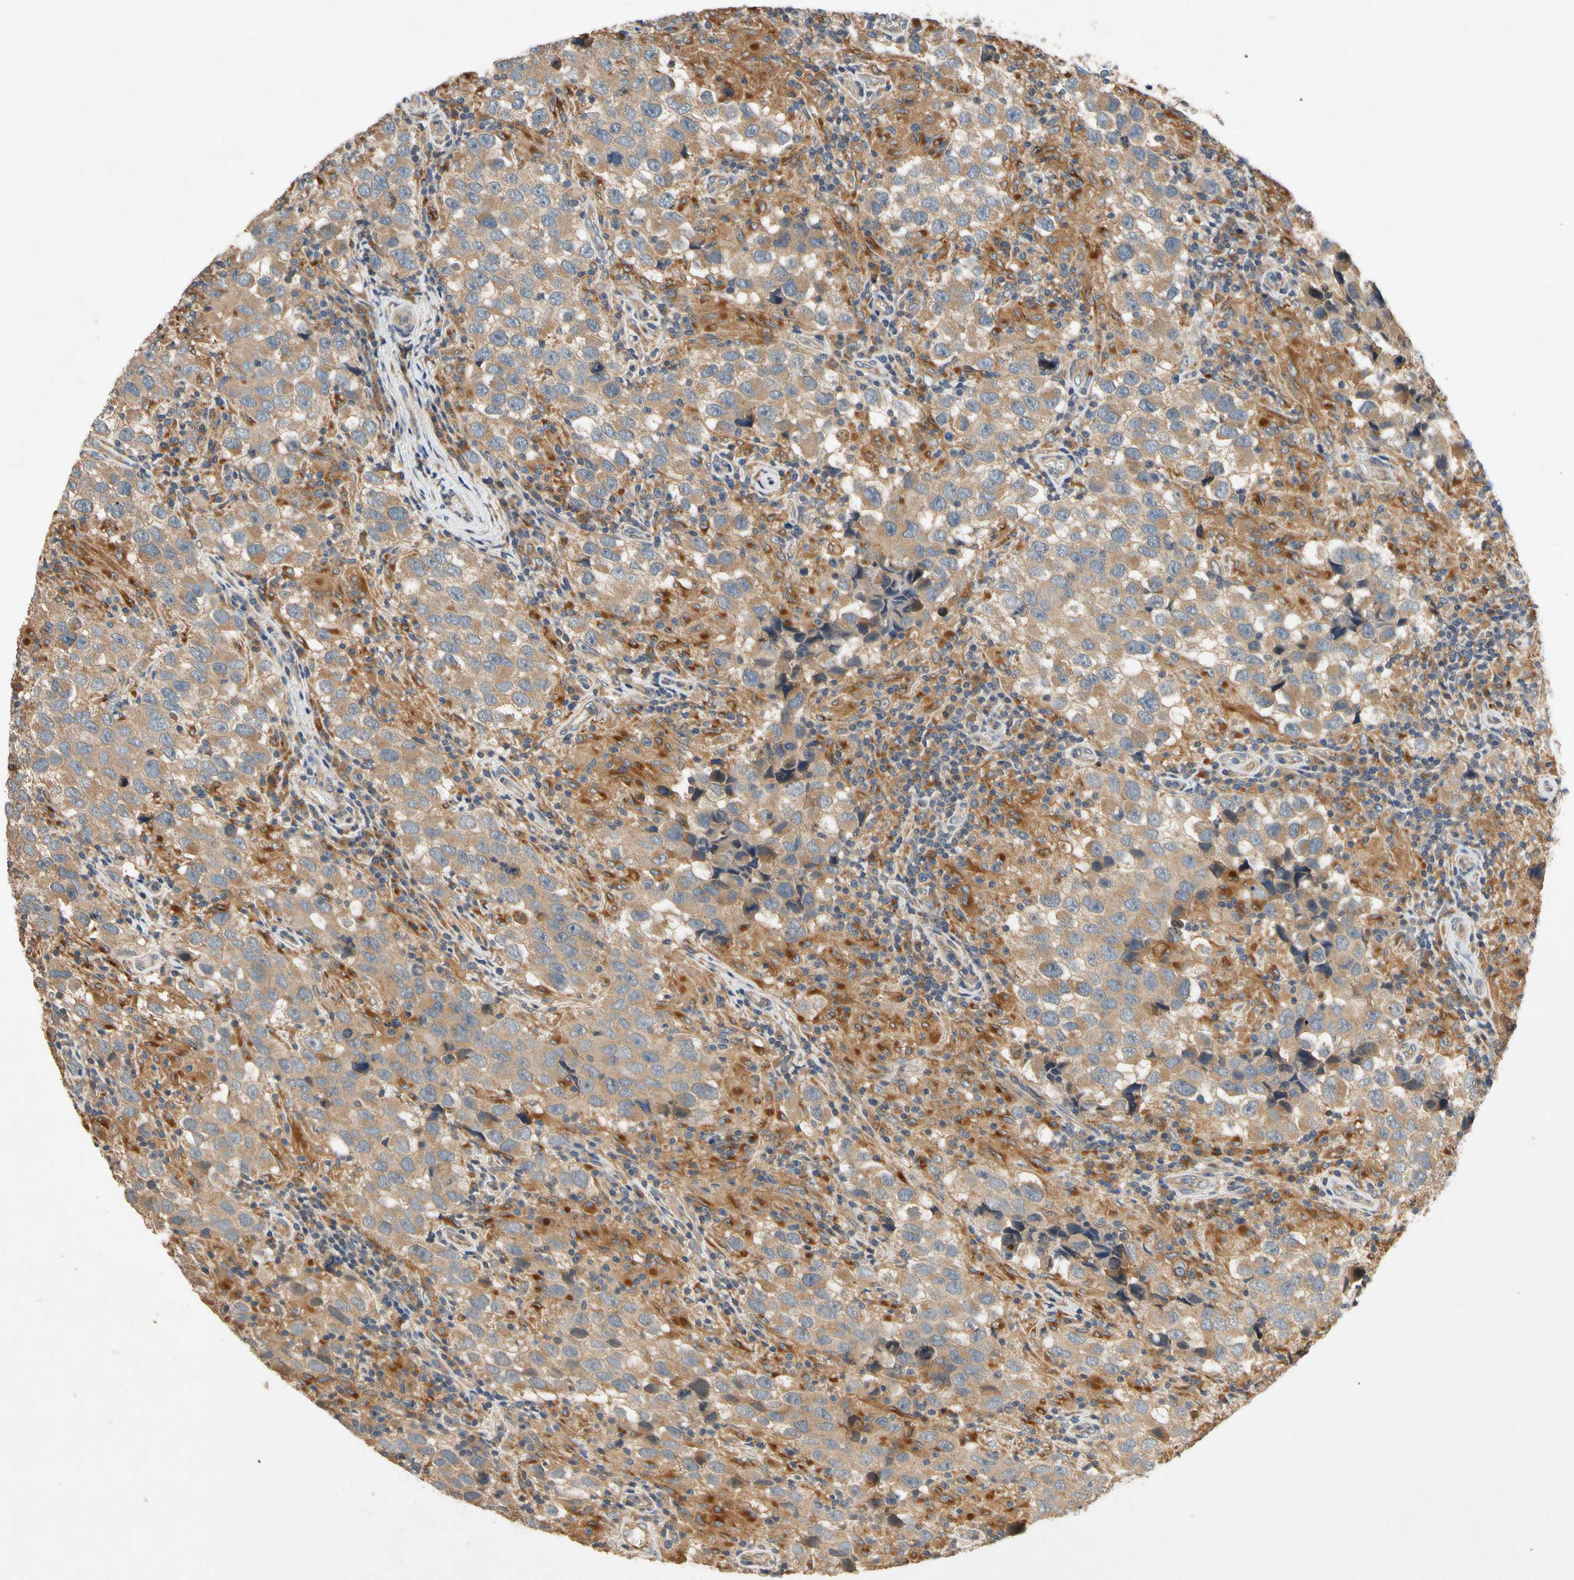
{"staining": {"intensity": "weak", "quantity": "25%-75%", "location": "cytoplasmic/membranous"}, "tissue": "testis cancer", "cell_type": "Tumor cells", "image_type": "cancer", "snomed": [{"axis": "morphology", "description": "Carcinoma, Embryonal, NOS"}, {"axis": "topography", "description": "Testis"}], "caption": "Tumor cells reveal weak cytoplasmic/membranous positivity in approximately 25%-75% of cells in testis cancer (embryonal carcinoma).", "gene": "USP46", "patient": {"sex": "male", "age": 21}}